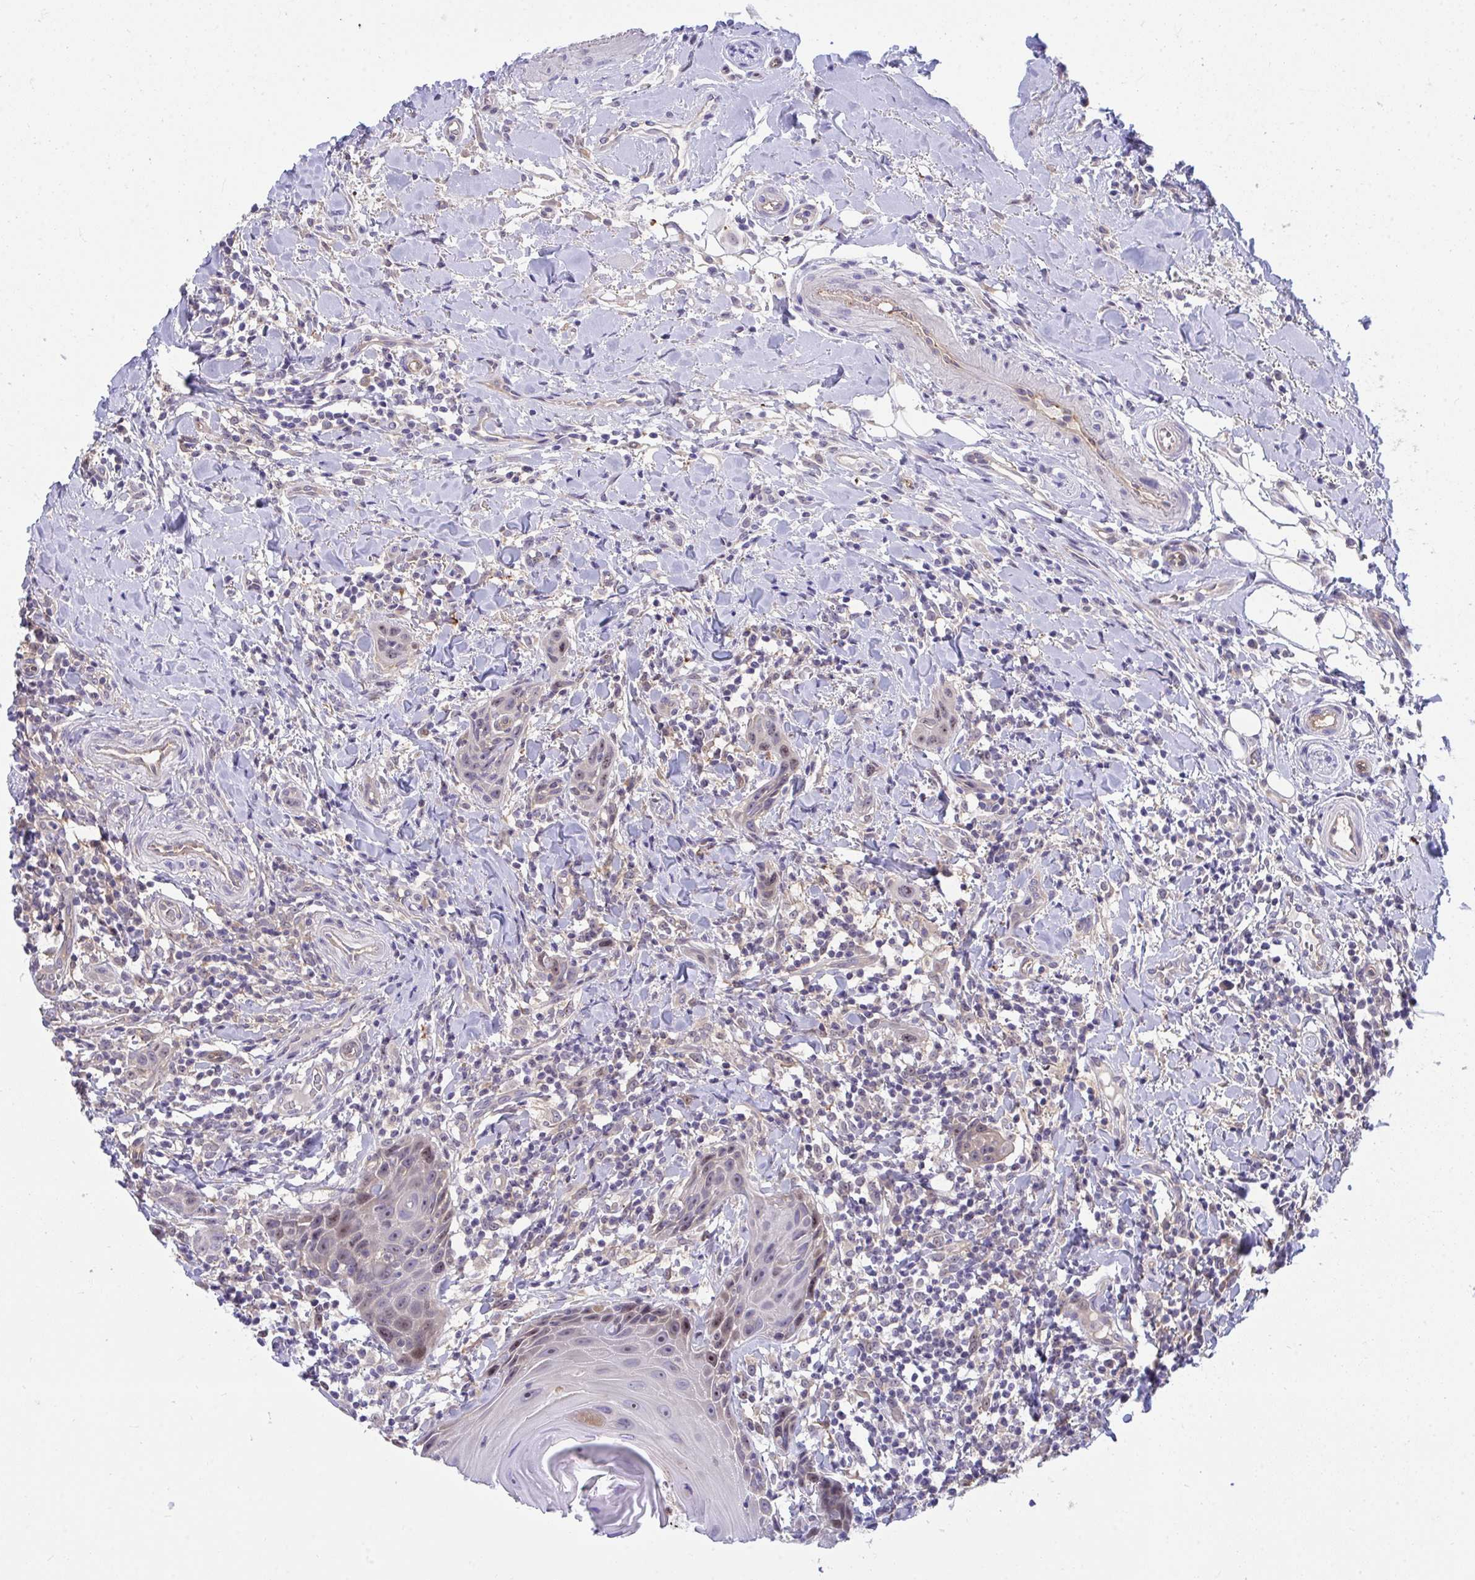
{"staining": {"intensity": "moderate", "quantity": "<25%", "location": "nuclear"}, "tissue": "head and neck cancer", "cell_type": "Tumor cells", "image_type": "cancer", "snomed": [{"axis": "morphology", "description": "Squamous cell carcinoma, NOS"}, {"axis": "topography", "description": "Oral tissue"}, {"axis": "topography", "description": "Head-Neck"}], "caption": "Immunohistochemical staining of head and neck squamous cell carcinoma shows low levels of moderate nuclear staining in approximately <25% of tumor cells. The protein of interest is stained brown, and the nuclei are stained in blue (DAB IHC with brightfield microscopy, high magnification).", "gene": "CENPQ", "patient": {"sex": "male", "age": 49}}